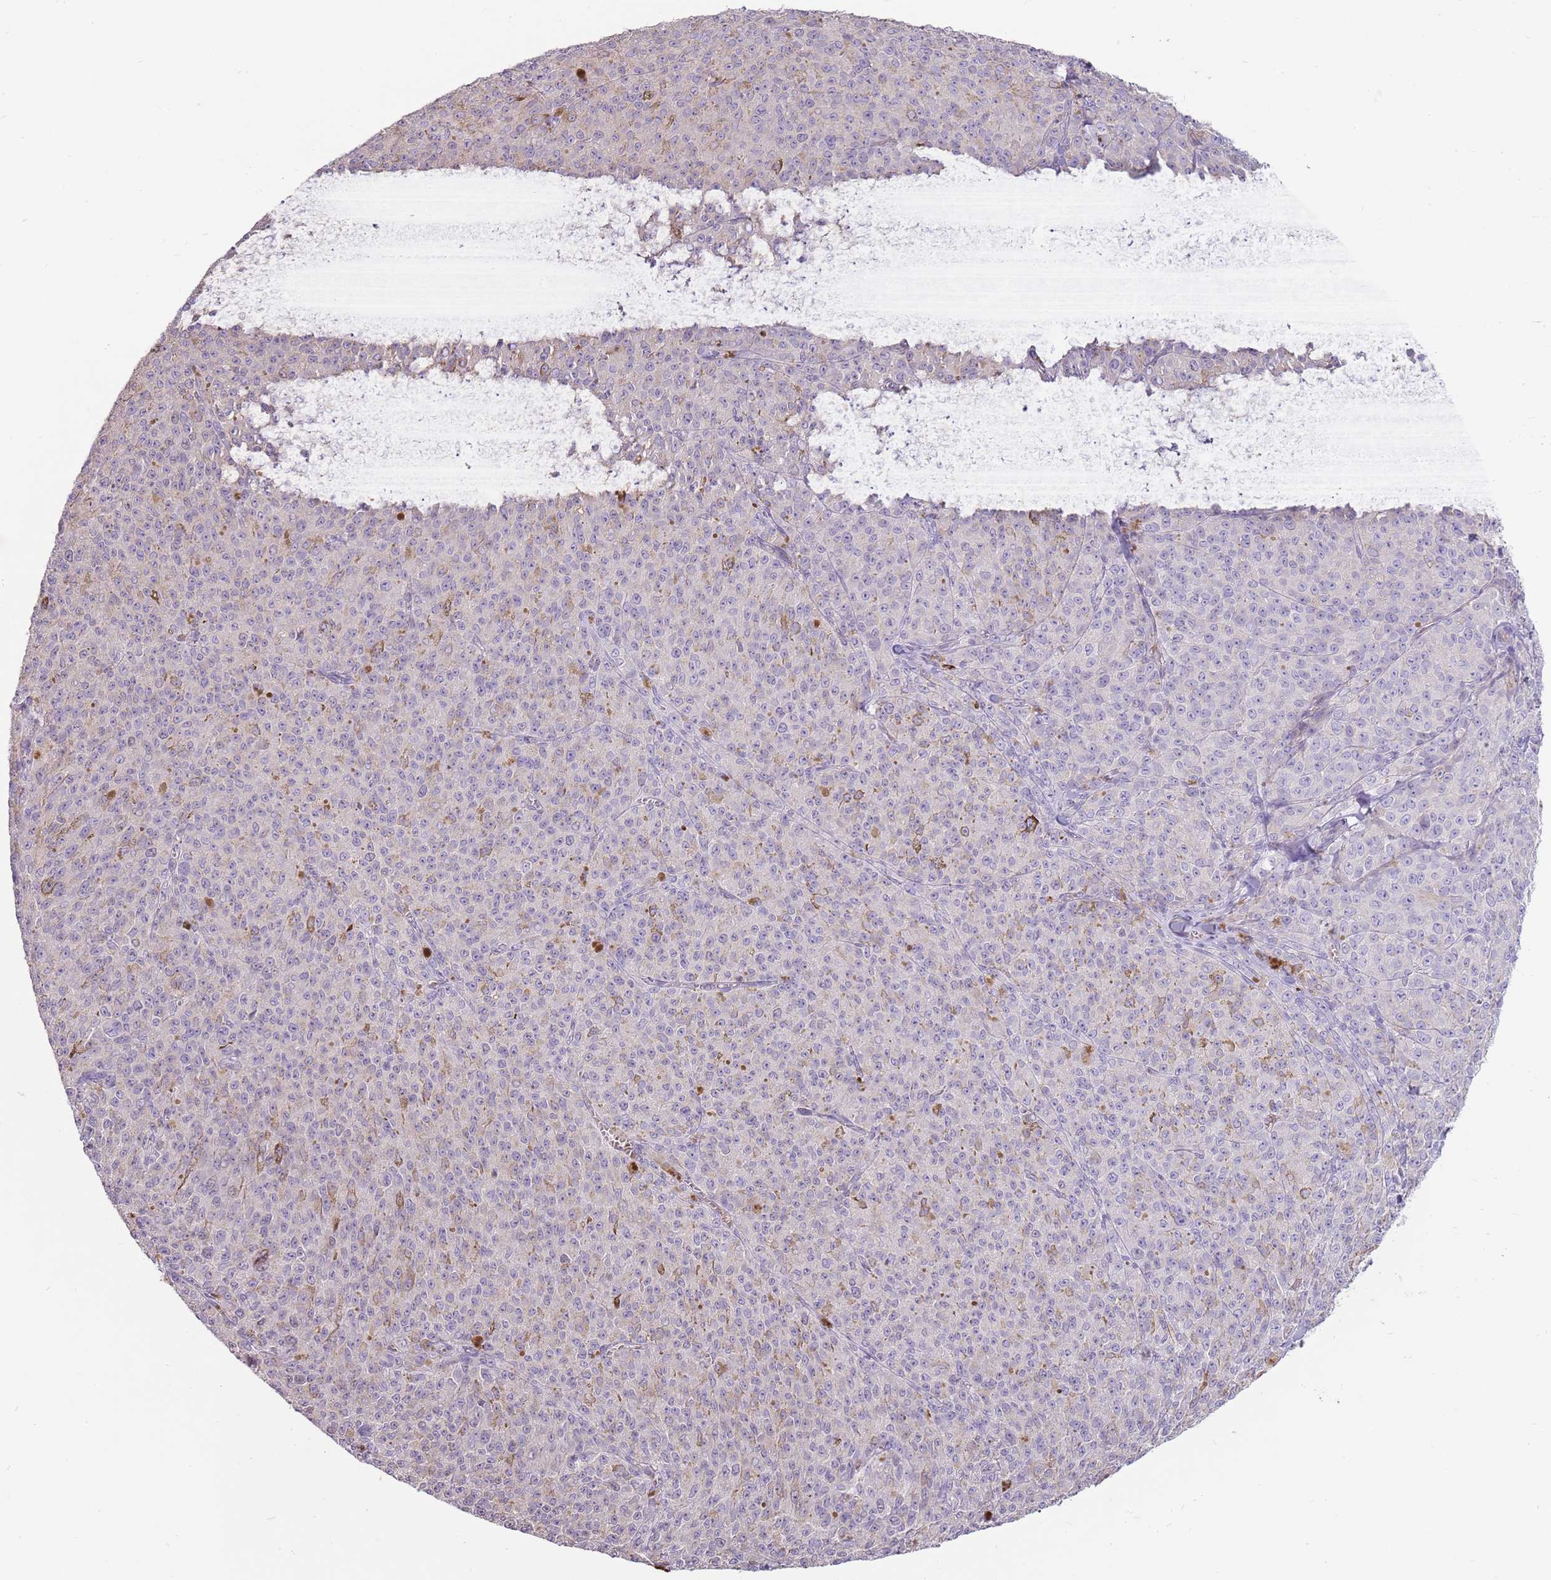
{"staining": {"intensity": "negative", "quantity": "none", "location": "none"}, "tissue": "melanoma", "cell_type": "Tumor cells", "image_type": "cancer", "snomed": [{"axis": "morphology", "description": "Malignant melanoma, NOS"}, {"axis": "topography", "description": "Skin"}], "caption": "Malignant melanoma was stained to show a protein in brown. There is no significant positivity in tumor cells.", "gene": "MCUB", "patient": {"sex": "female", "age": 52}}